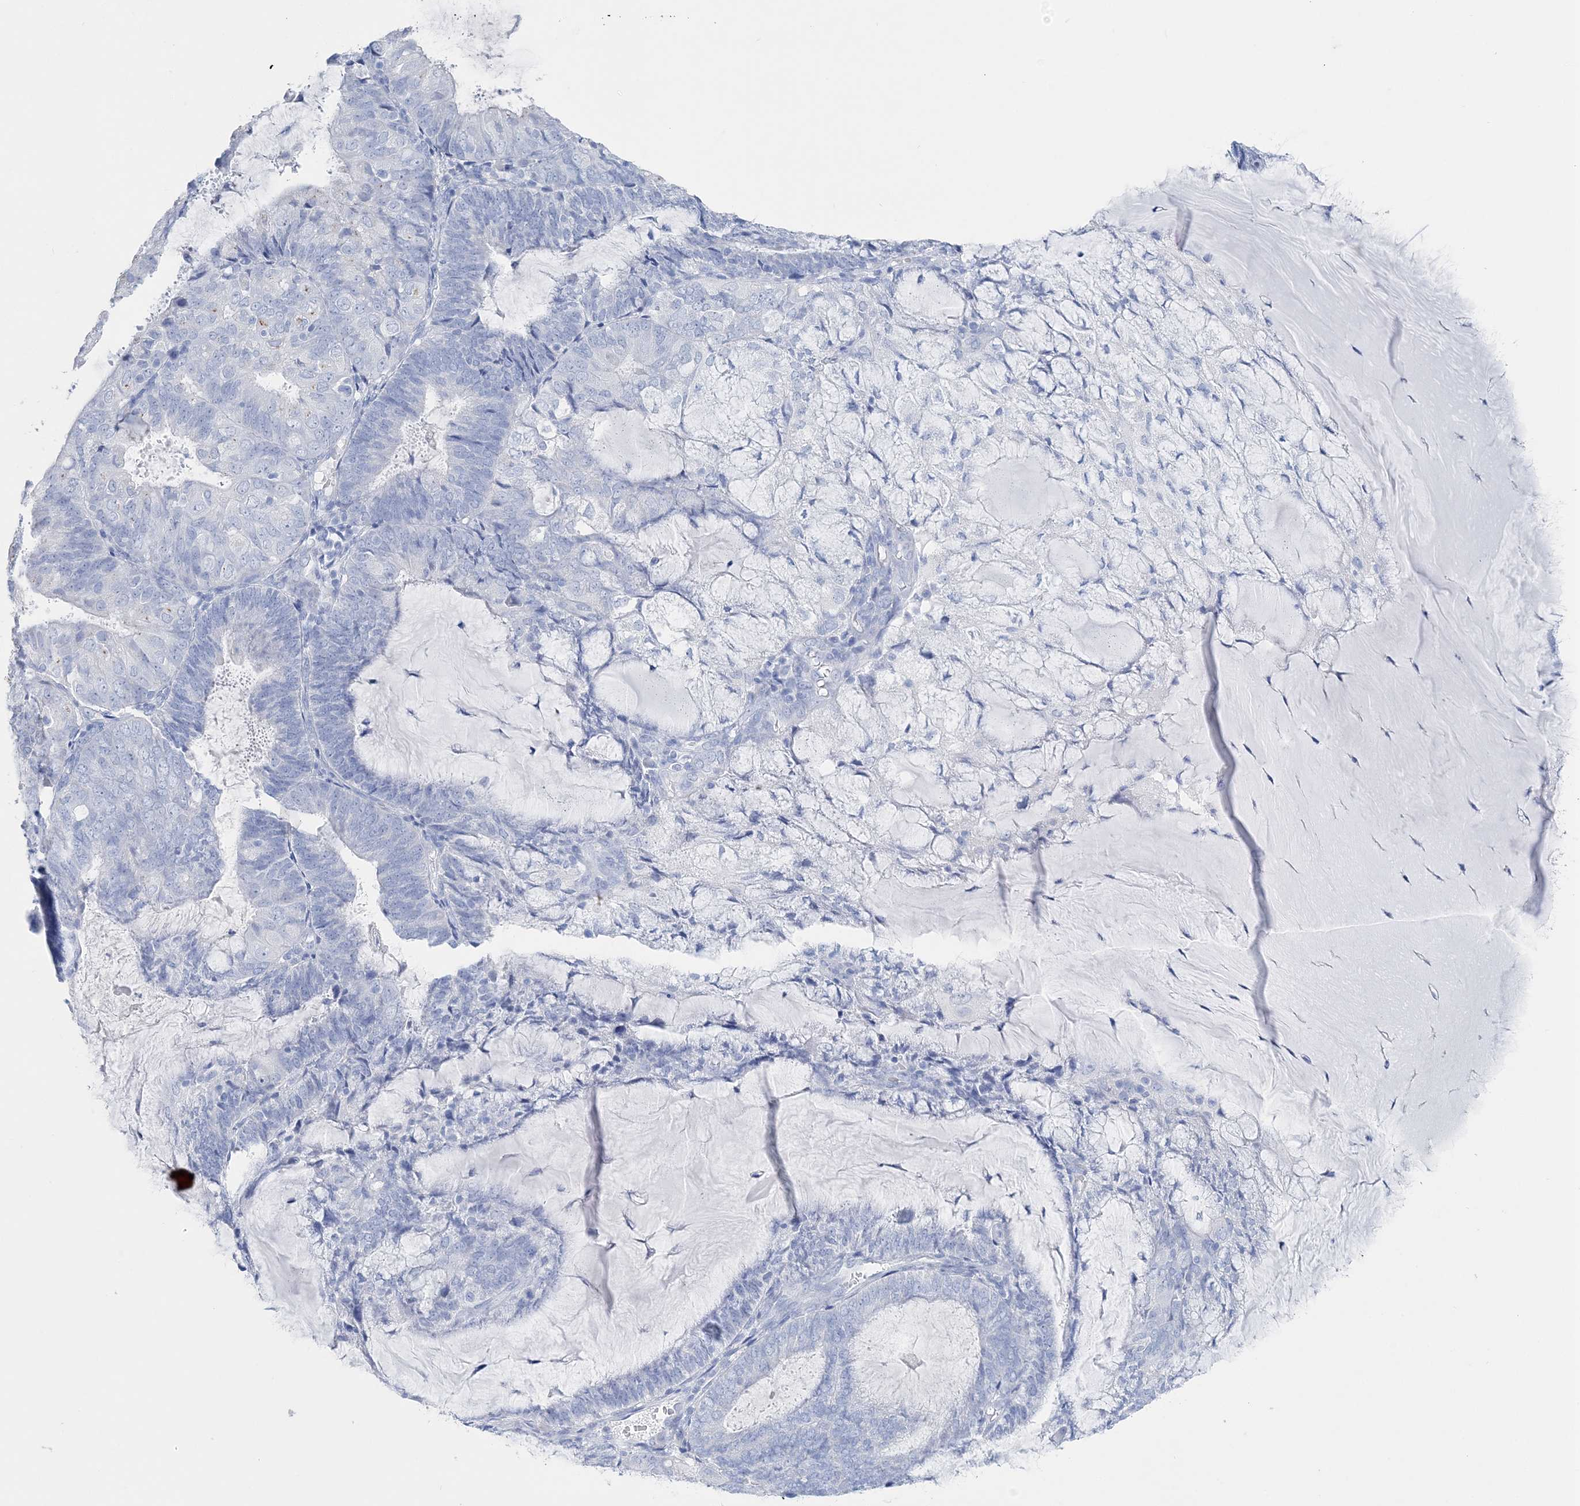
{"staining": {"intensity": "negative", "quantity": "none", "location": "none"}, "tissue": "endometrial cancer", "cell_type": "Tumor cells", "image_type": "cancer", "snomed": [{"axis": "morphology", "description": "Adenocarcinoma, NOS"}, {"axis": "topography", "description": "Endometrium"}], "caption": "Immunohistochemistry histopathology image of endometrial adenocarcinoma stained for a protein (brown), which reveals no positivity in tumor cells.", "gene": "TSPYL6", "patient": {"sex": "female", "age": 81}}